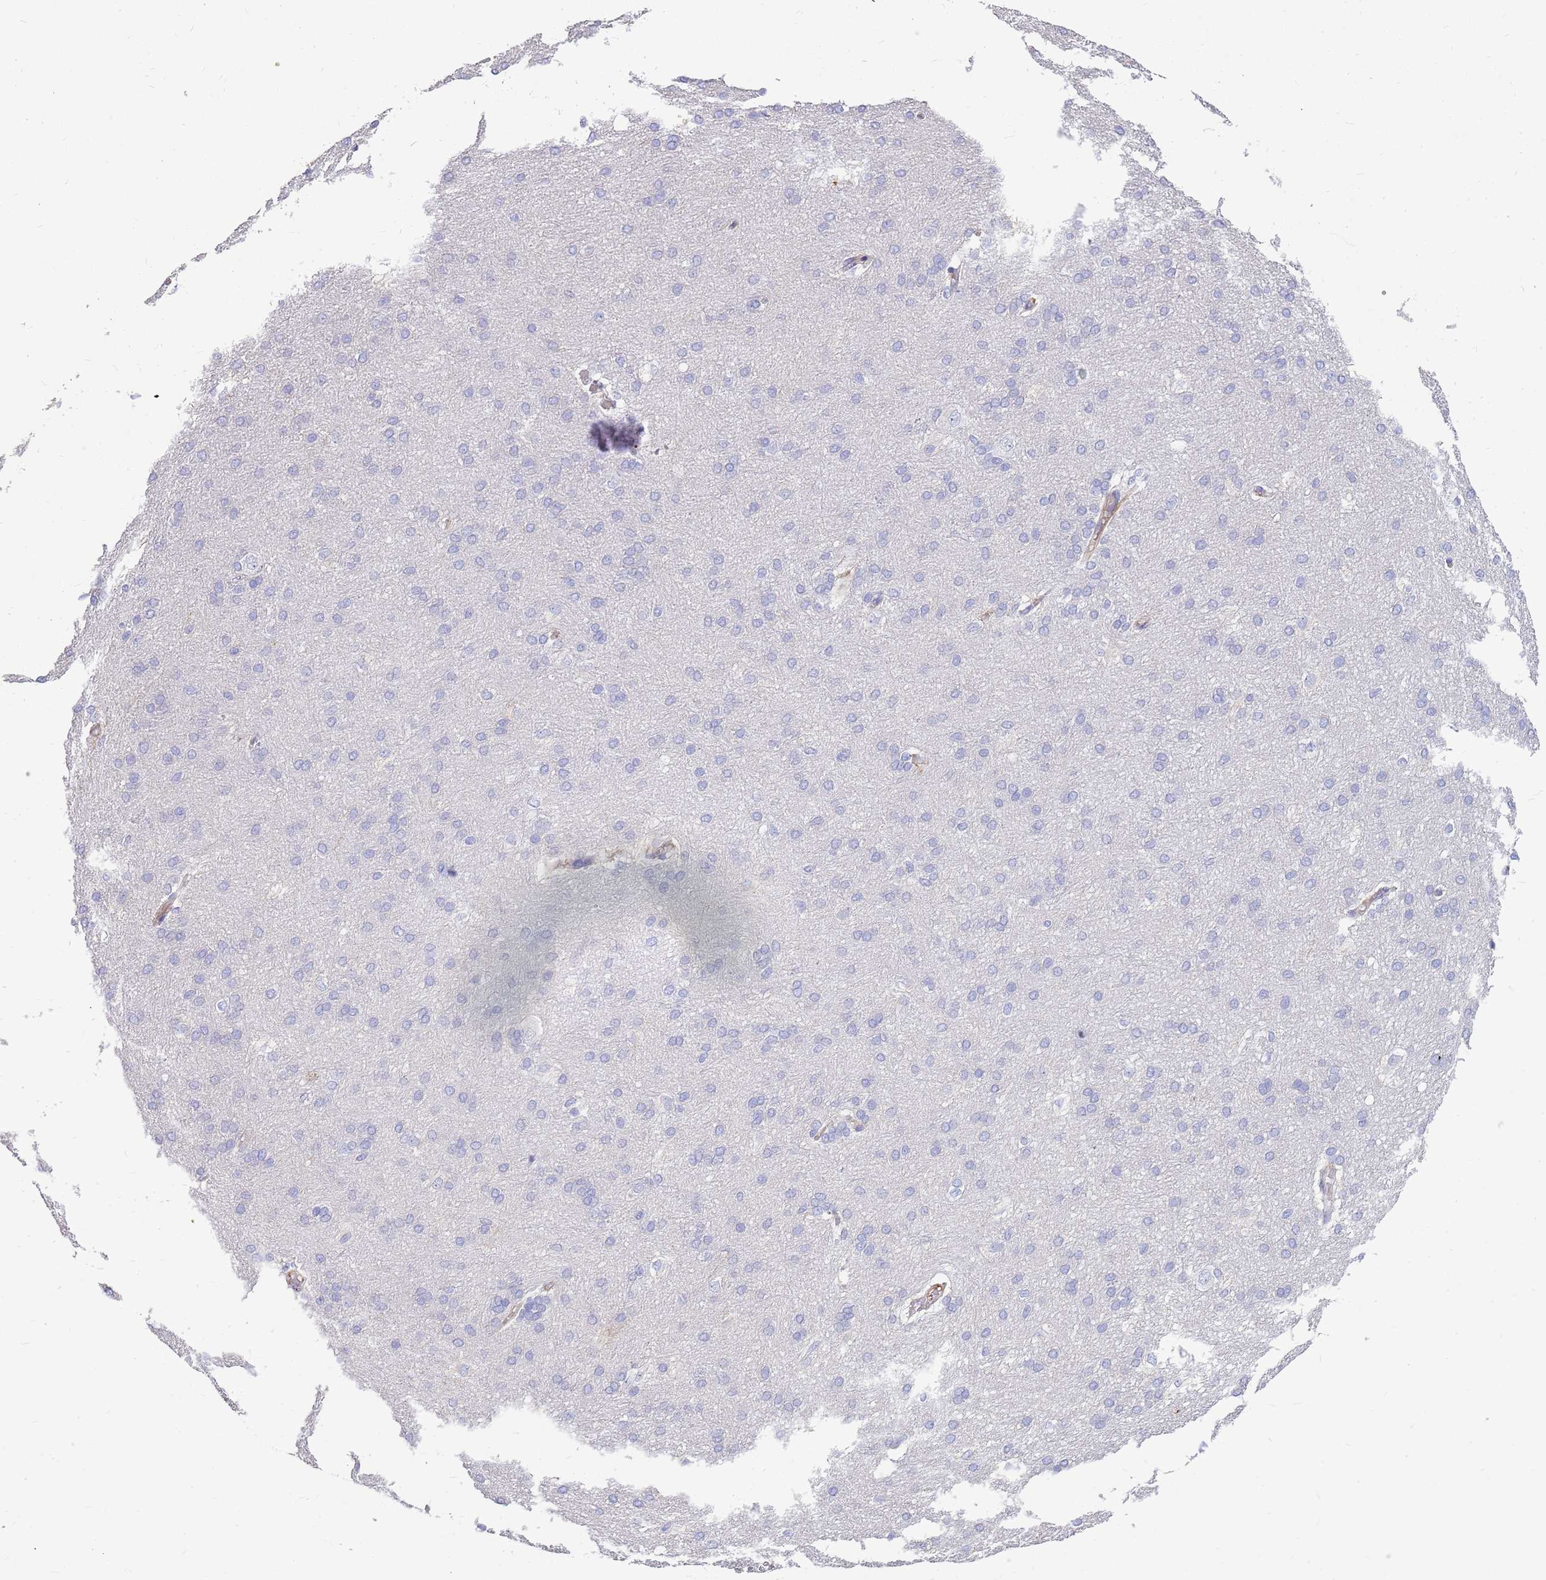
{"staining": {"intensity": "negative", "quantity": "none", "location": "none"}, "tissue": "cerebral cortex", "cell_type": "Endothelial cells", "image_type": "normal", "snomed": [{"axis": "morphology", "description": "Normal tissue, NOS"}, {"axis": "topography", "description": "Cerebral cortex"}], "caption": "IHC micrograph of normal cerebral cortex: human cerebral cortex stained with DAB demonstrates no significant protein positivity in endothelial cells. (DAB IHC visualized using brightfield microscopy, high magnification).", "gene": "ZDHHC1", "patient": {"sex": "male", "age": 62}}